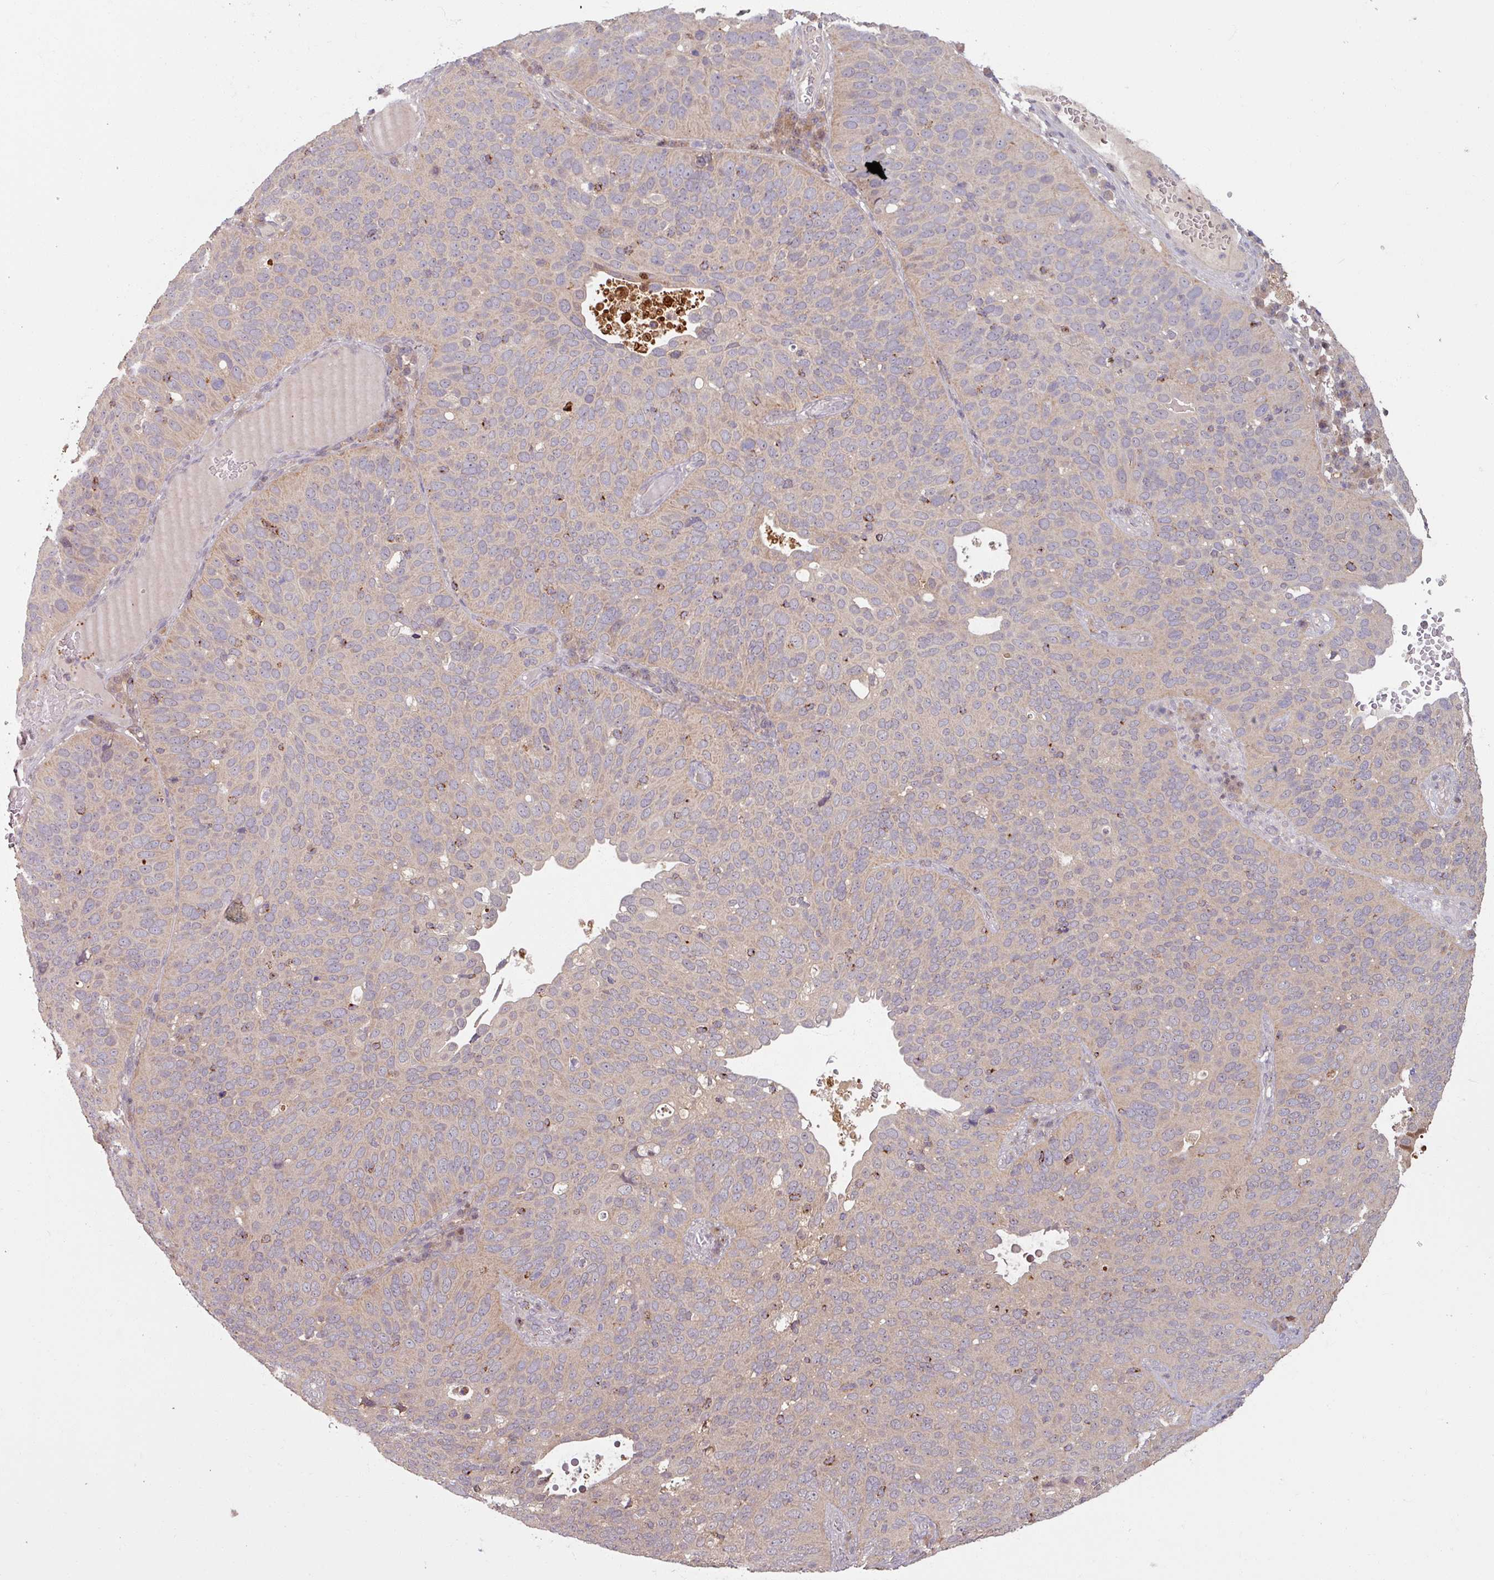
{"staining": {"intensity": "negative", "quantity": "none", "location": "none"}, "tissue": "cervical cancer", "cell_type": "Tumor cells", "image_type": "cancer", "snomed": [{"axis": "morphology", "description": "Squamous cell carcinoma, NOS"}, {"axis": "topography", "description": "Cervix"}], "caption": "Tumor cells show no significant expression in cervical squamous cell carcinoma.", "gene": "OR6B1", "patient": {"sex": "female", "age": 36}}